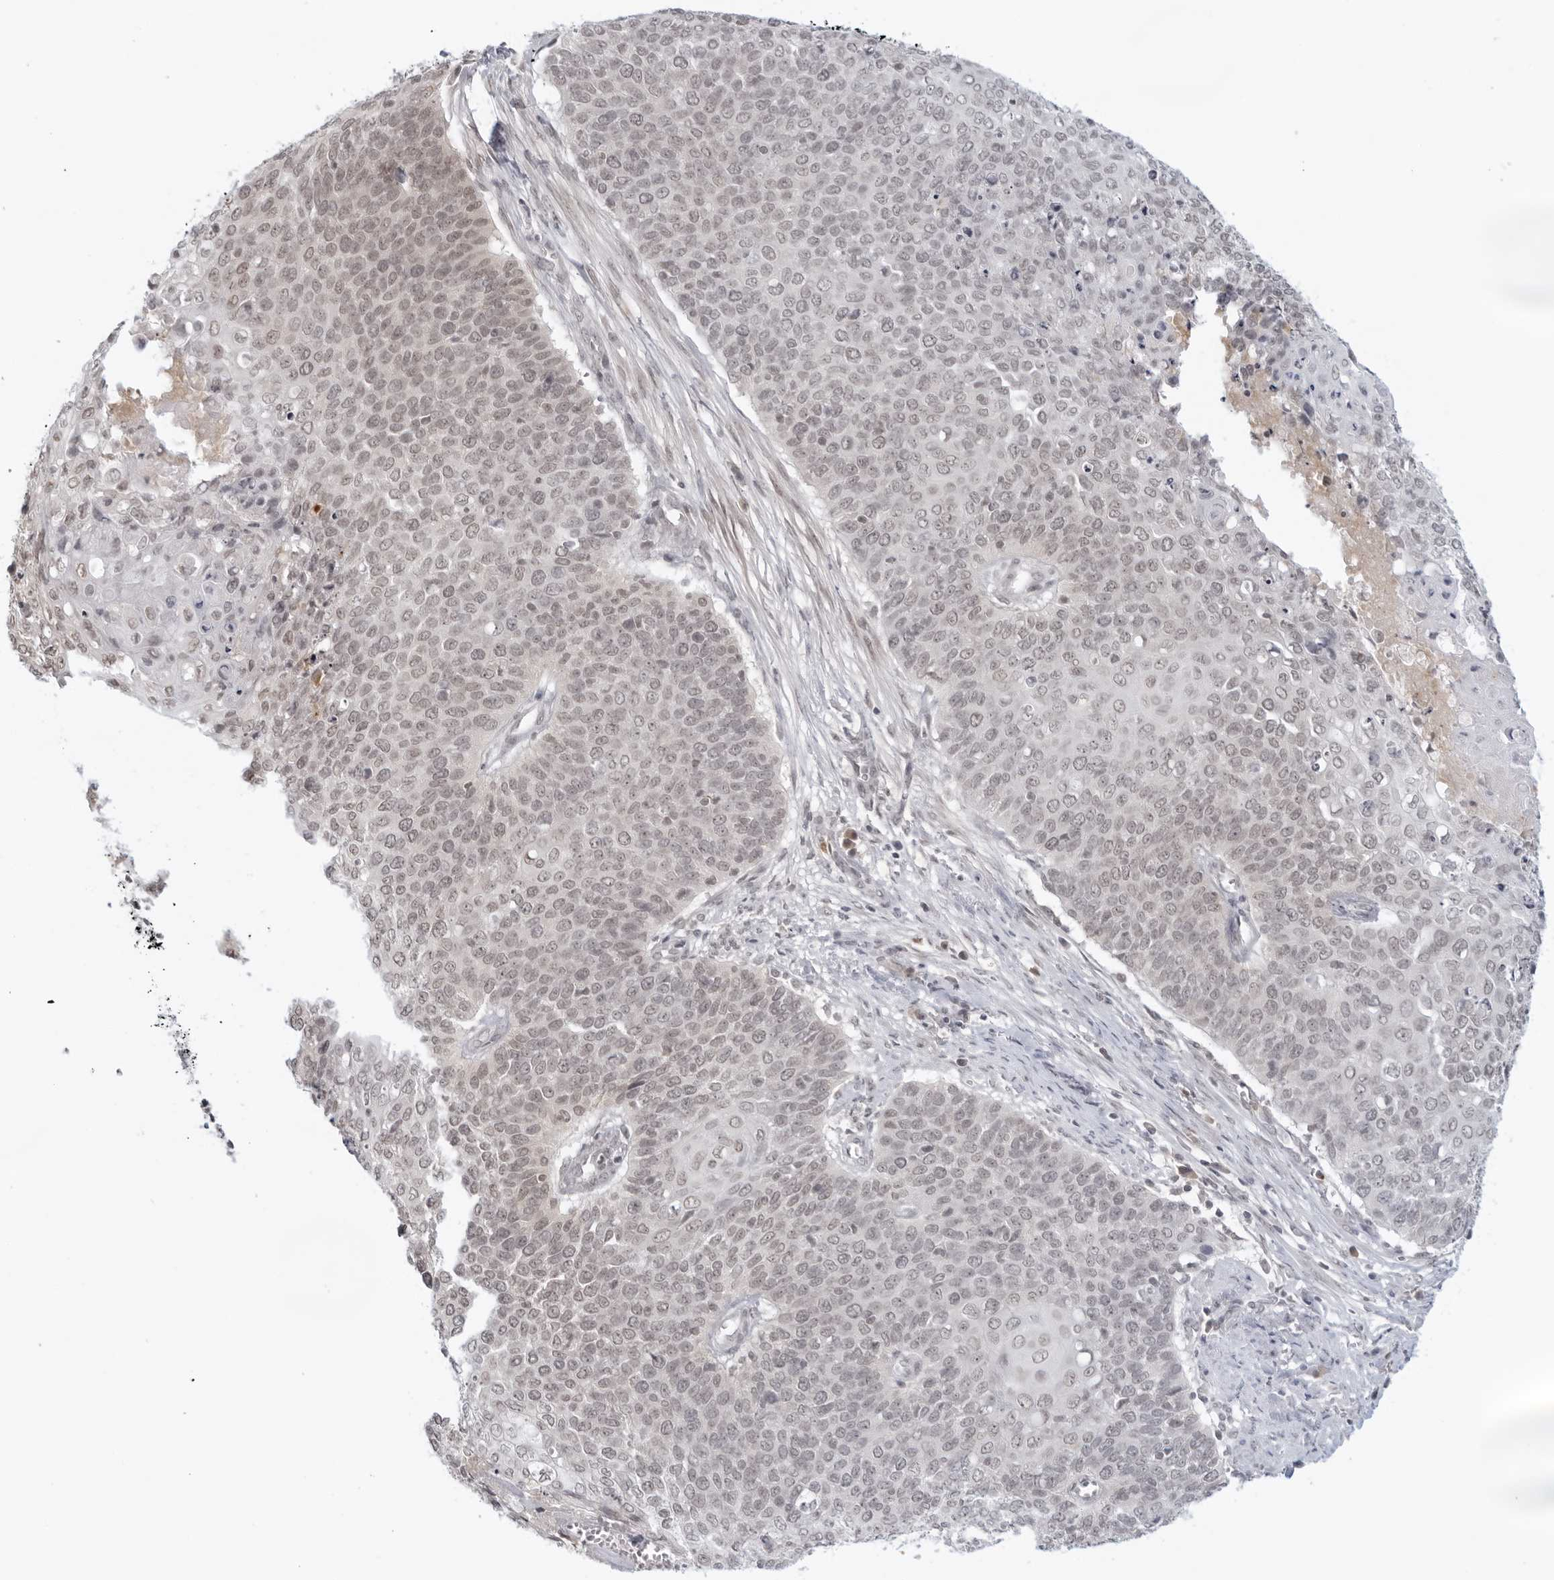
{"staining": {"intensity": "weak", "quantity": "<25%", "location": "nuclear"}, "tissue": "cervical cancer", "cell_type": "Tumor cells", "image_type": "cancer", "snomed": [{"axis": "morphology", "description": "Squamous cell carcinoma, NOS"}, {"axis": "topography", "description": "Cervix"}], "caption": "Immunohistochemistry of human squamous cell carcinoma (cervical) reveals no expression in tumor cells.", "gene": "RAB11FIP3", "patient": {"sex": "female", "age": 39}}